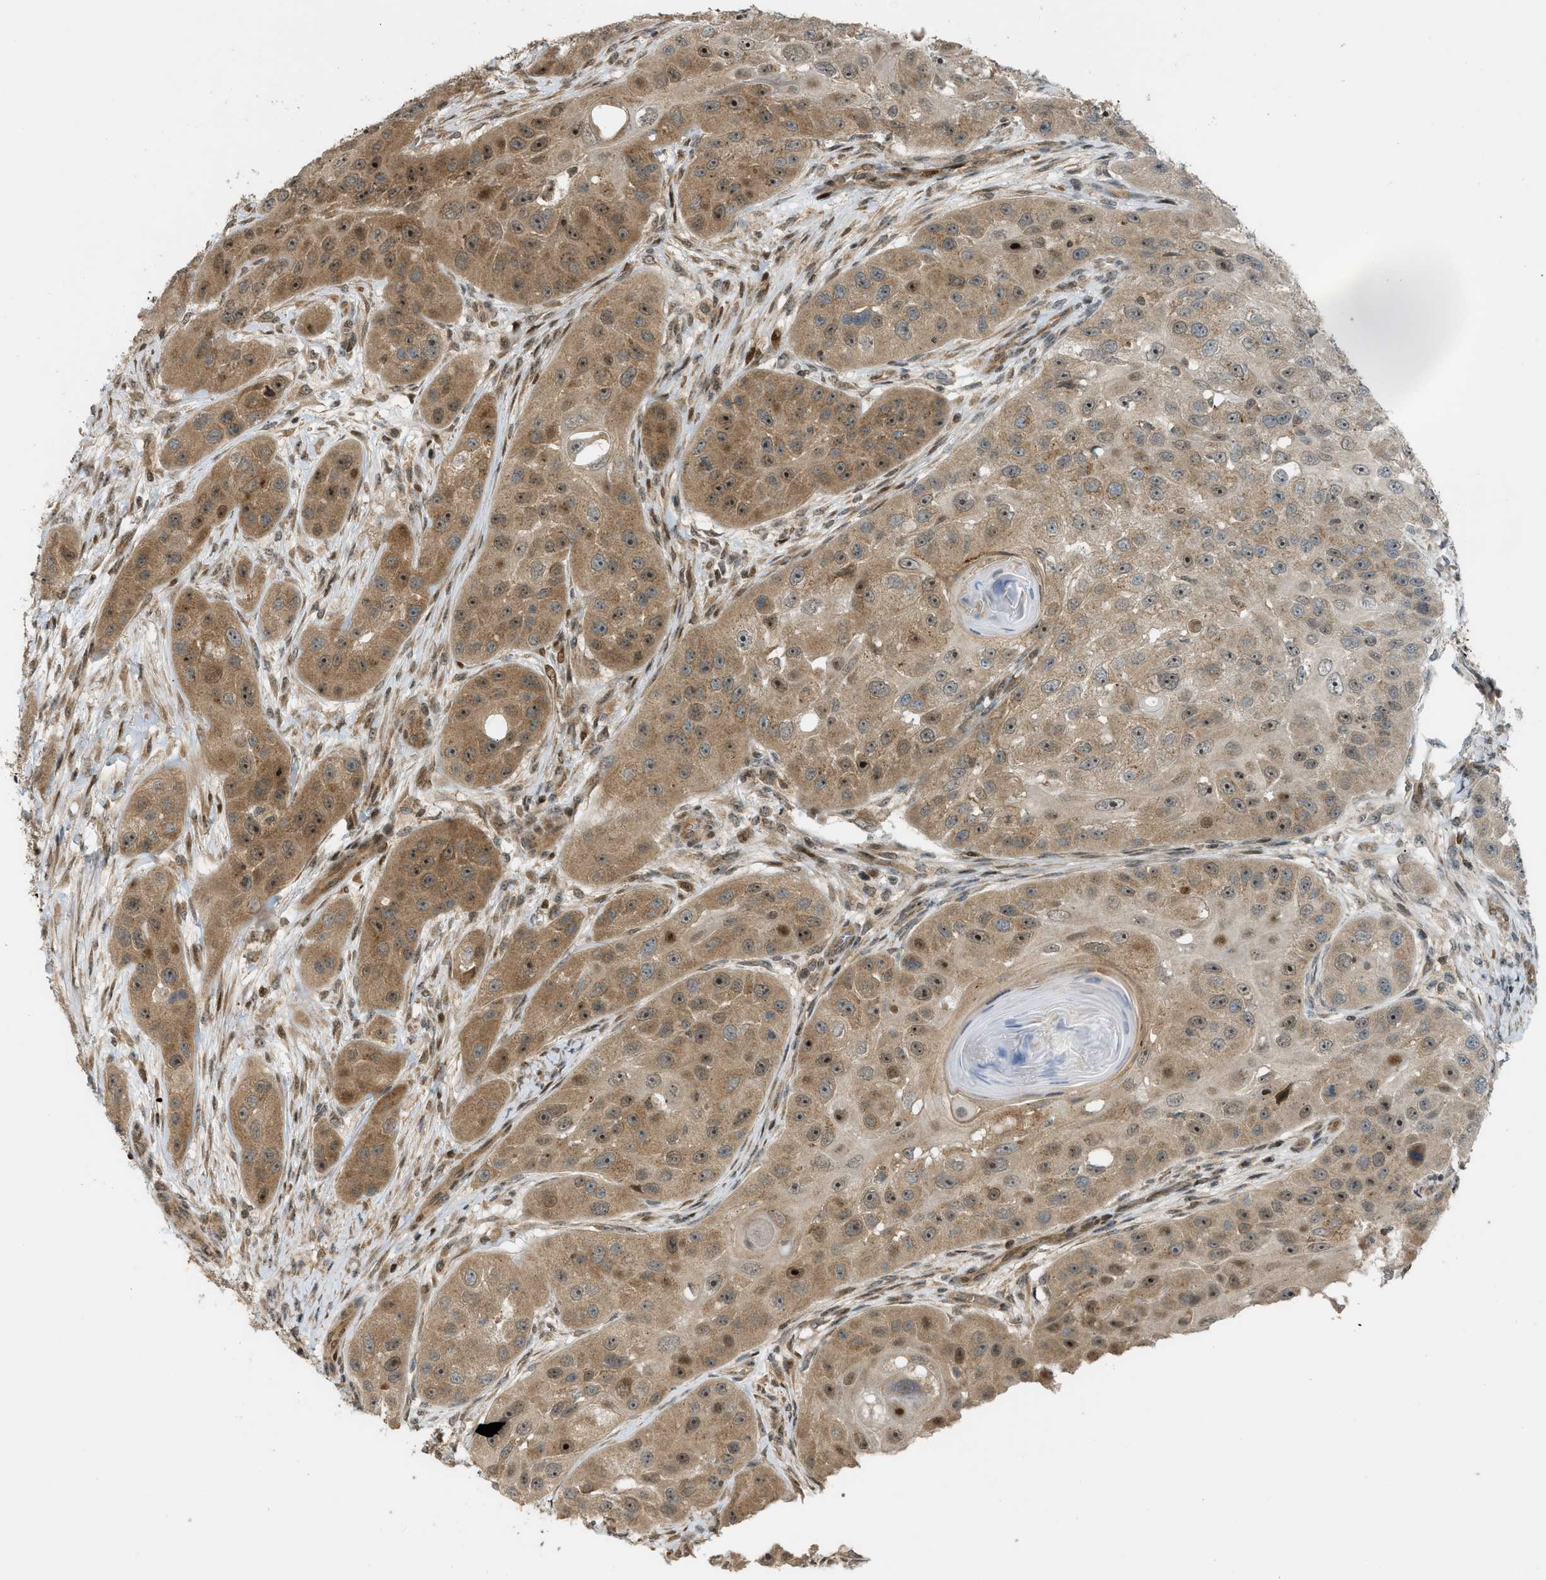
{"staining": {"intensity": "moderate", "quantity": ">75%", "location": "cytoplasmic/membranous,nuclear"}, "tissue": "head and neck cancer", "cell_type": "Tumor cells", "image_type": "cancer", "snomed": [{"axis": "morphology", "description": "Normal tissue, NOS"}, {"axis": "morphology", "description": "Squamous cell carcinoma, NOS"}, {"axis": "topography", "description": "Skeletal muscle"}, {"axis": "topography", "description": "Head-Neck"}], "caption": "Tumor cells display medium levels of moderate cytoplasmic/membranous and nuclear expression in about >75% of cells in squamous cell carcinoma (head and neck).", "gene": "CCDC186", "patient": {"sex": "male", "age": 51}}